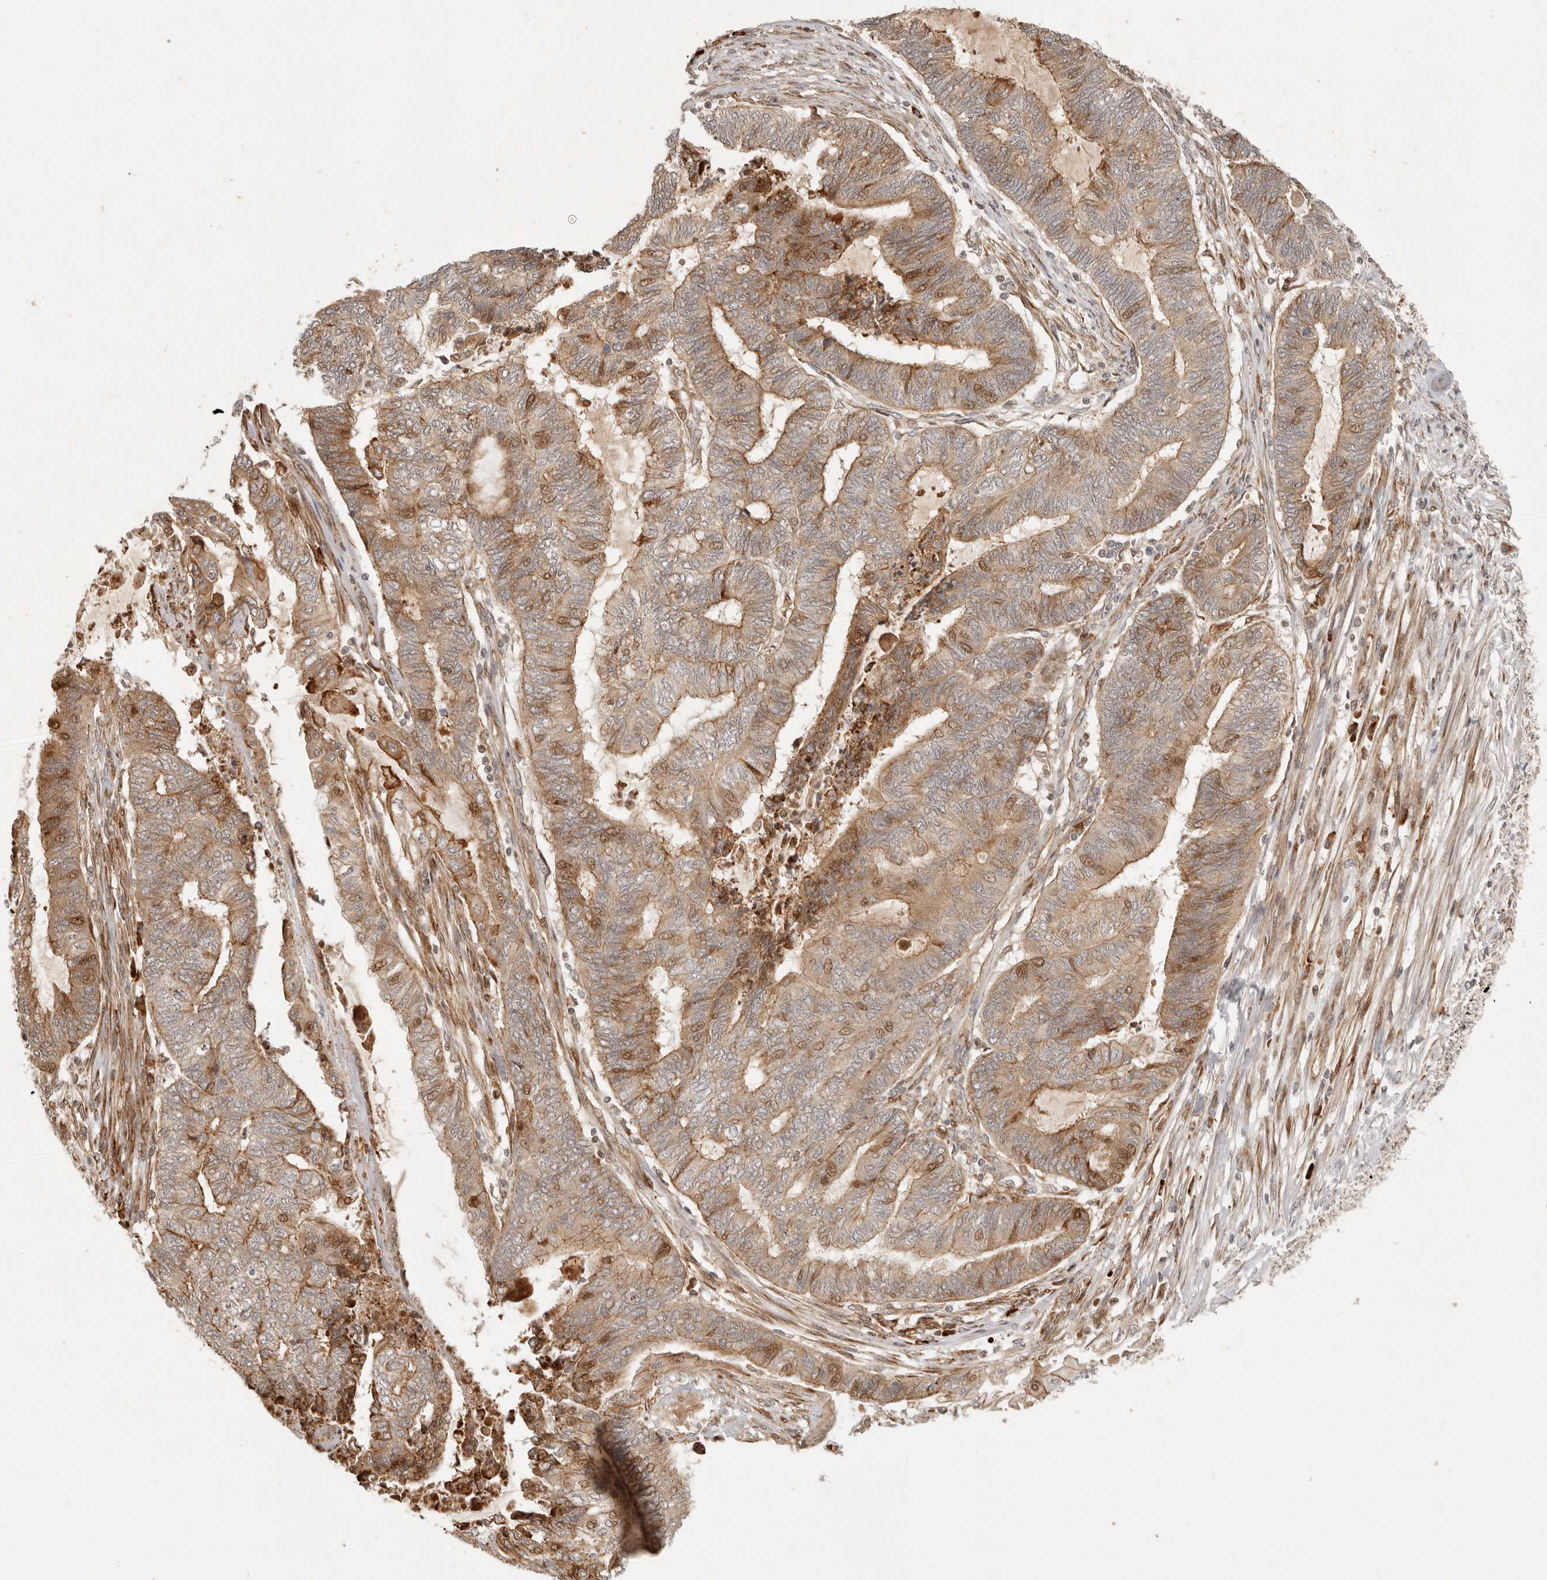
{"staining": {"intensity": "moderate", "quantity": ">75%", "location": "cytoplasmic/membranous,nuclear"}, "tissue": "endometrial cancer", "cell_type": "Tumor cells", "image_type": "cancer", "snomed": [{"axis": "morphology", "description": "Adenocarcinoma, NOS"}, {"axis": "topography", "description": "Uterus"}, {"axis": "topography", "description": "Endometrium"}], "caption": "IHC (DAB) staining of human adenocarcinoma (endometrial) displays moderate cytoplasmic/membranous and nuclear protein staining in about >75% of tumor cells. (brown staining indicates protein expression, while blue staining denotes nuclei).", "gene": "KLHL38", "patient": {"sex": "female", "age": 70}}